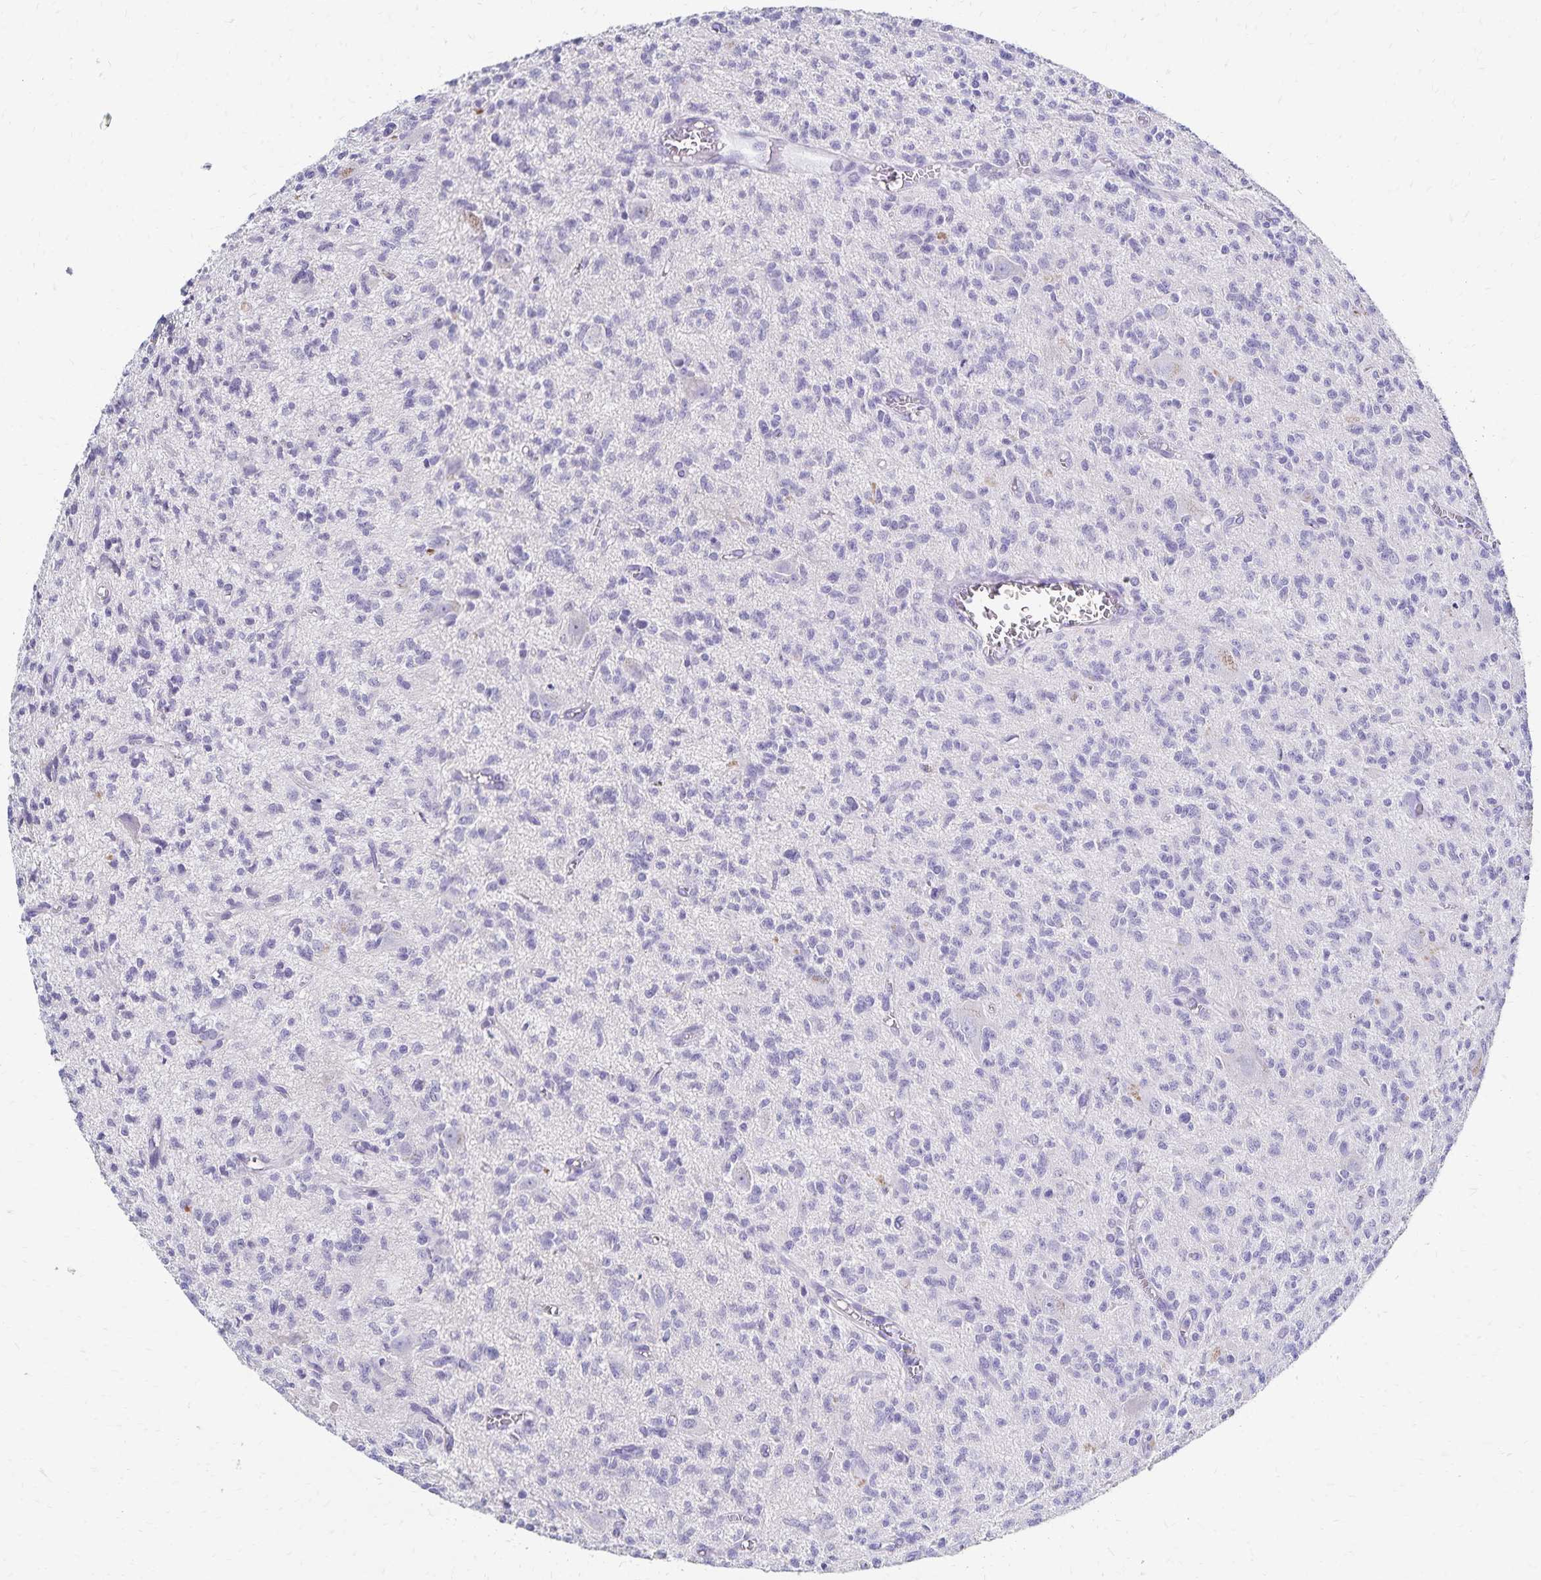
{"staining": {"intensity": "negative", "quantity": "none", "location": "none"}, "tissue": "glioma", "cell_type": "Tumor cells", "image_type": "cancer", "snomed": [{"axis": "morphology", "description": "Glioma, malignant, Low grade"}, {"axis": "topography", "description": "Brain"}], "caption": "High power microscopy histopathology image of an IHC image of glioma, revealing no significant positivity in tumor cells. (Stains: DAB (3,3'-diaminobenzidine) immunohistochemistry (IHC) with hematoxylin counter stain, Microscopy: brightfield microscopy at high magnification).", "gene": "PAX5", "patient": {"sex": "male", "age": 64}}